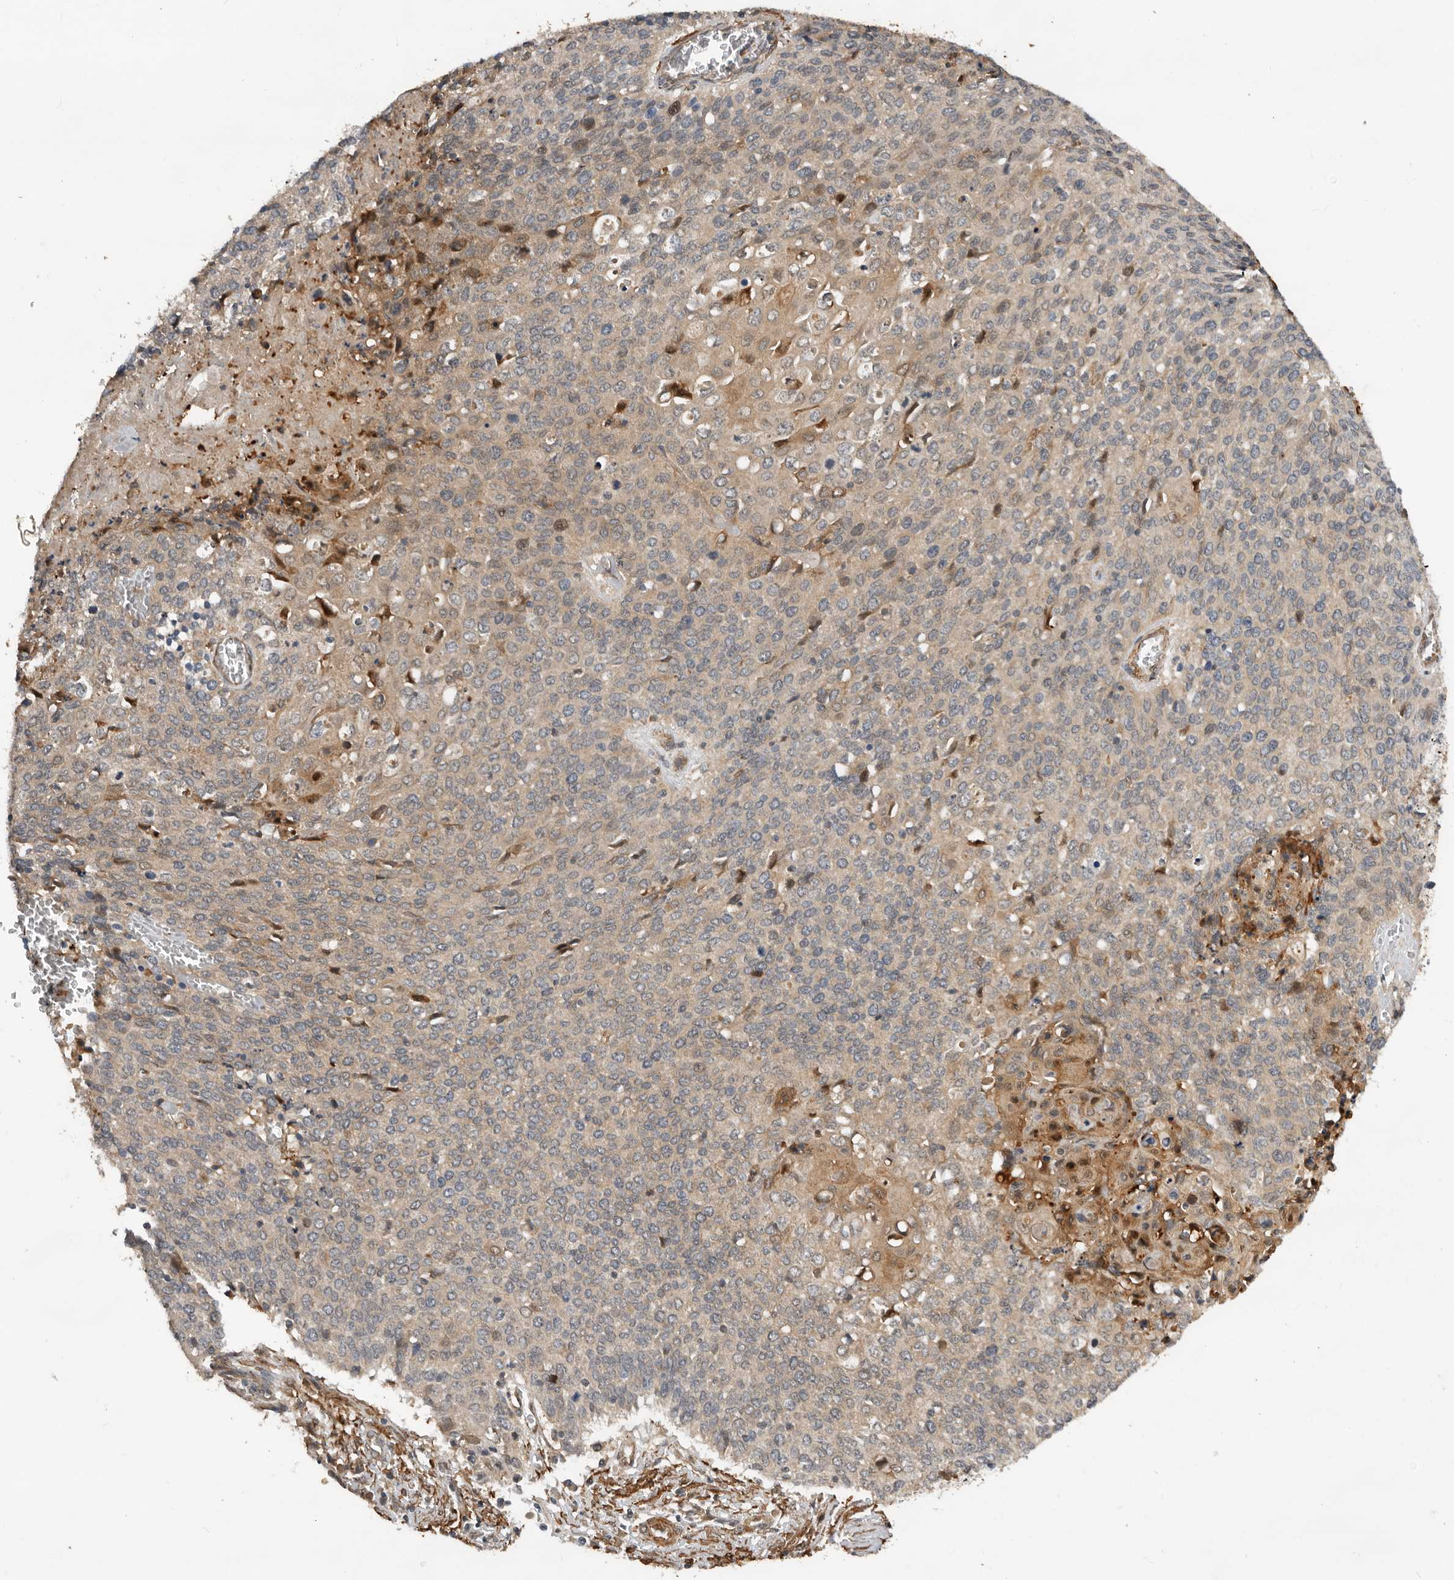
{"staining": {"intensity": "weak", "quantity": "<25%", "location": "cytoplasmic/membranous"}, "tissue": "cervical cancer", "cell_type": "Tumor cells", "image_type": "cancer", "snomed": [{"axis": "morphology", "description": "Squamous cell carcinoma, NOS"}, {"axis": "topography", "description": "Cervix"}], "caption": "Tumor cells show no significant staining in cervical squamous cell carcinoma.", "gene": "RNF157", "patient": {"sex": "female", "age": 39}}